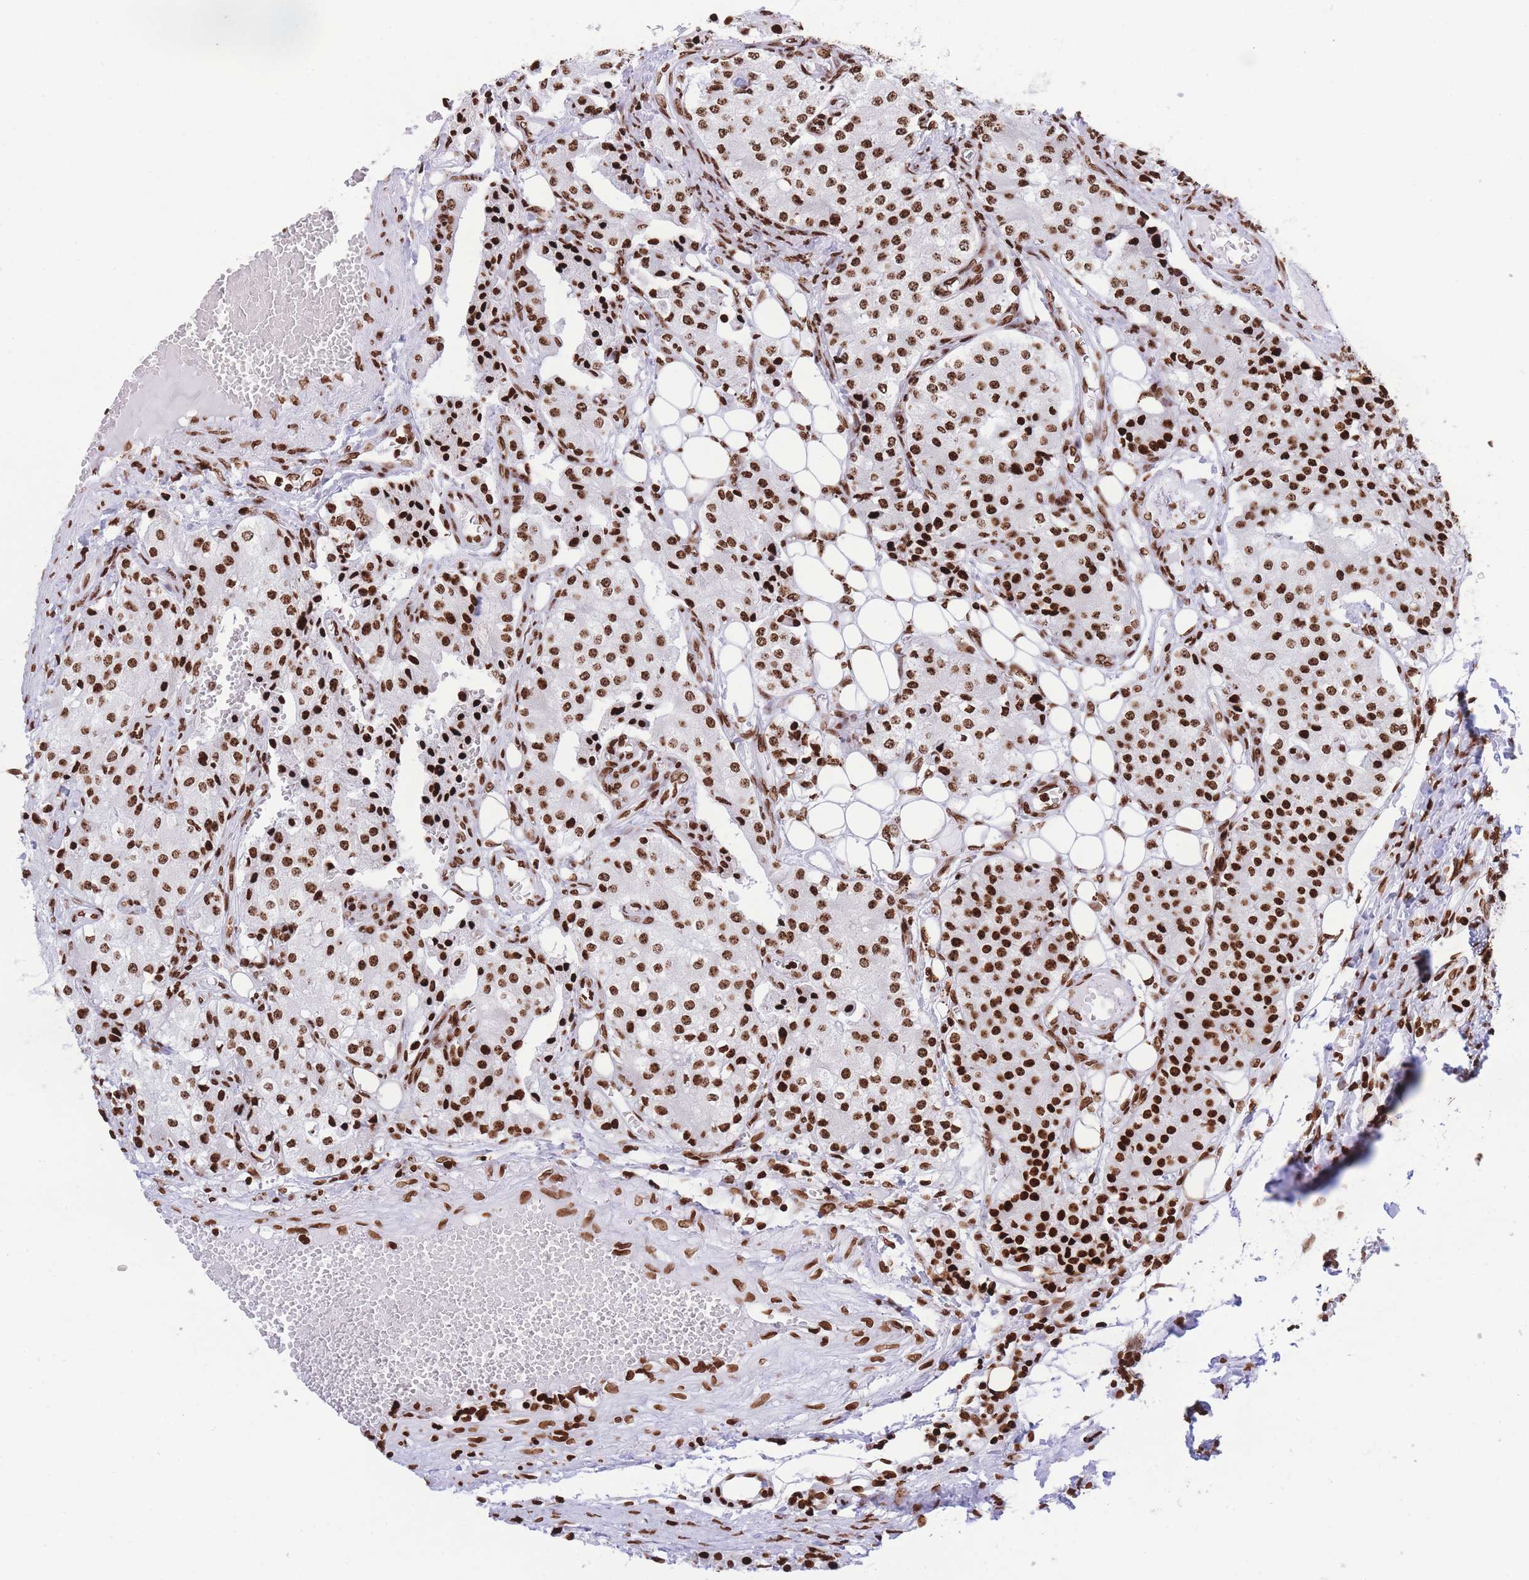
{"staining": {"intensity": "strong", "quantity": ">75%", "location": "nuclear"}, "tissue": "carcinoid", "cell_type": "Tumor cells", "image_type": "cancer", "snomed": [{"axis": "morphology", "description": "Carcinoid, malignant, NOS"}, {"axis": "topography", "description": "Colon"}], "caption": "Protein positivity by IHC demonstrates strong nuclear expression in approximately >75% of tumor cells in carcinoid.", "gene": "H2BC11", "patient": {"sex": "female", "age": 52}}